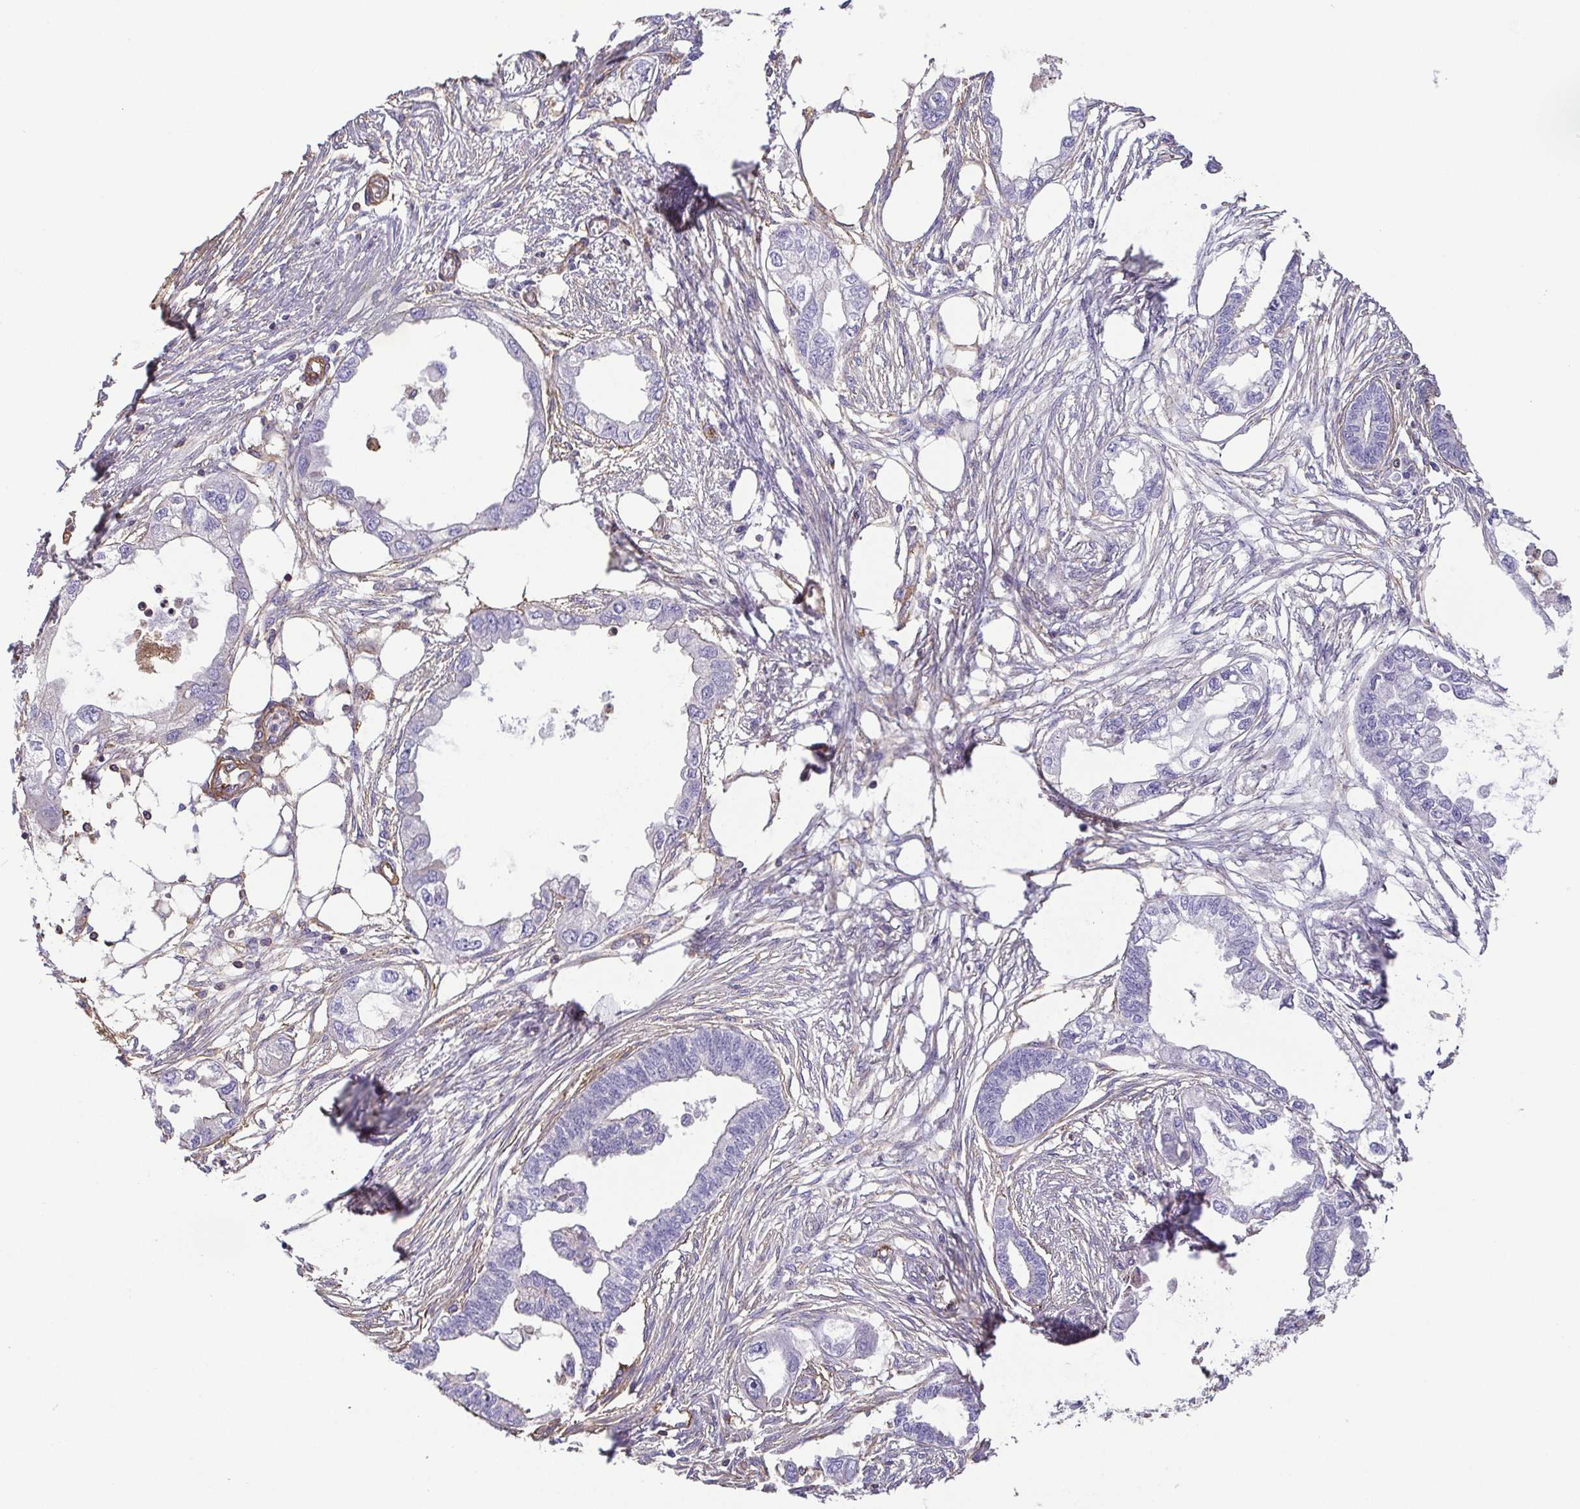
{"staining": {"intensity": "negative", "quantity": "none", "location": "none"}, "tissue": "endometrial cancer", "cell_type": "Tumor cells", "image_type": "cancer", "snomed": [{"axis": "morphology", "description": "Adenocarcinoma, NOS"}, {"axis": "morphology", "description": "Adenocarcinoma, metastatic, NOS"}, {"axis": "topography", "description": "Adipose tissue"}, {"axis": "topography", "description": "Endometrium"}], "caption": "Immunohistochemistry histopathology image of human endometrial metastatic adenocarcinoma stained for a protein (brown), which displays no staining in tumor cells.", "gene": "MYL6", "patient": {"sex": "female", "age": 67}}